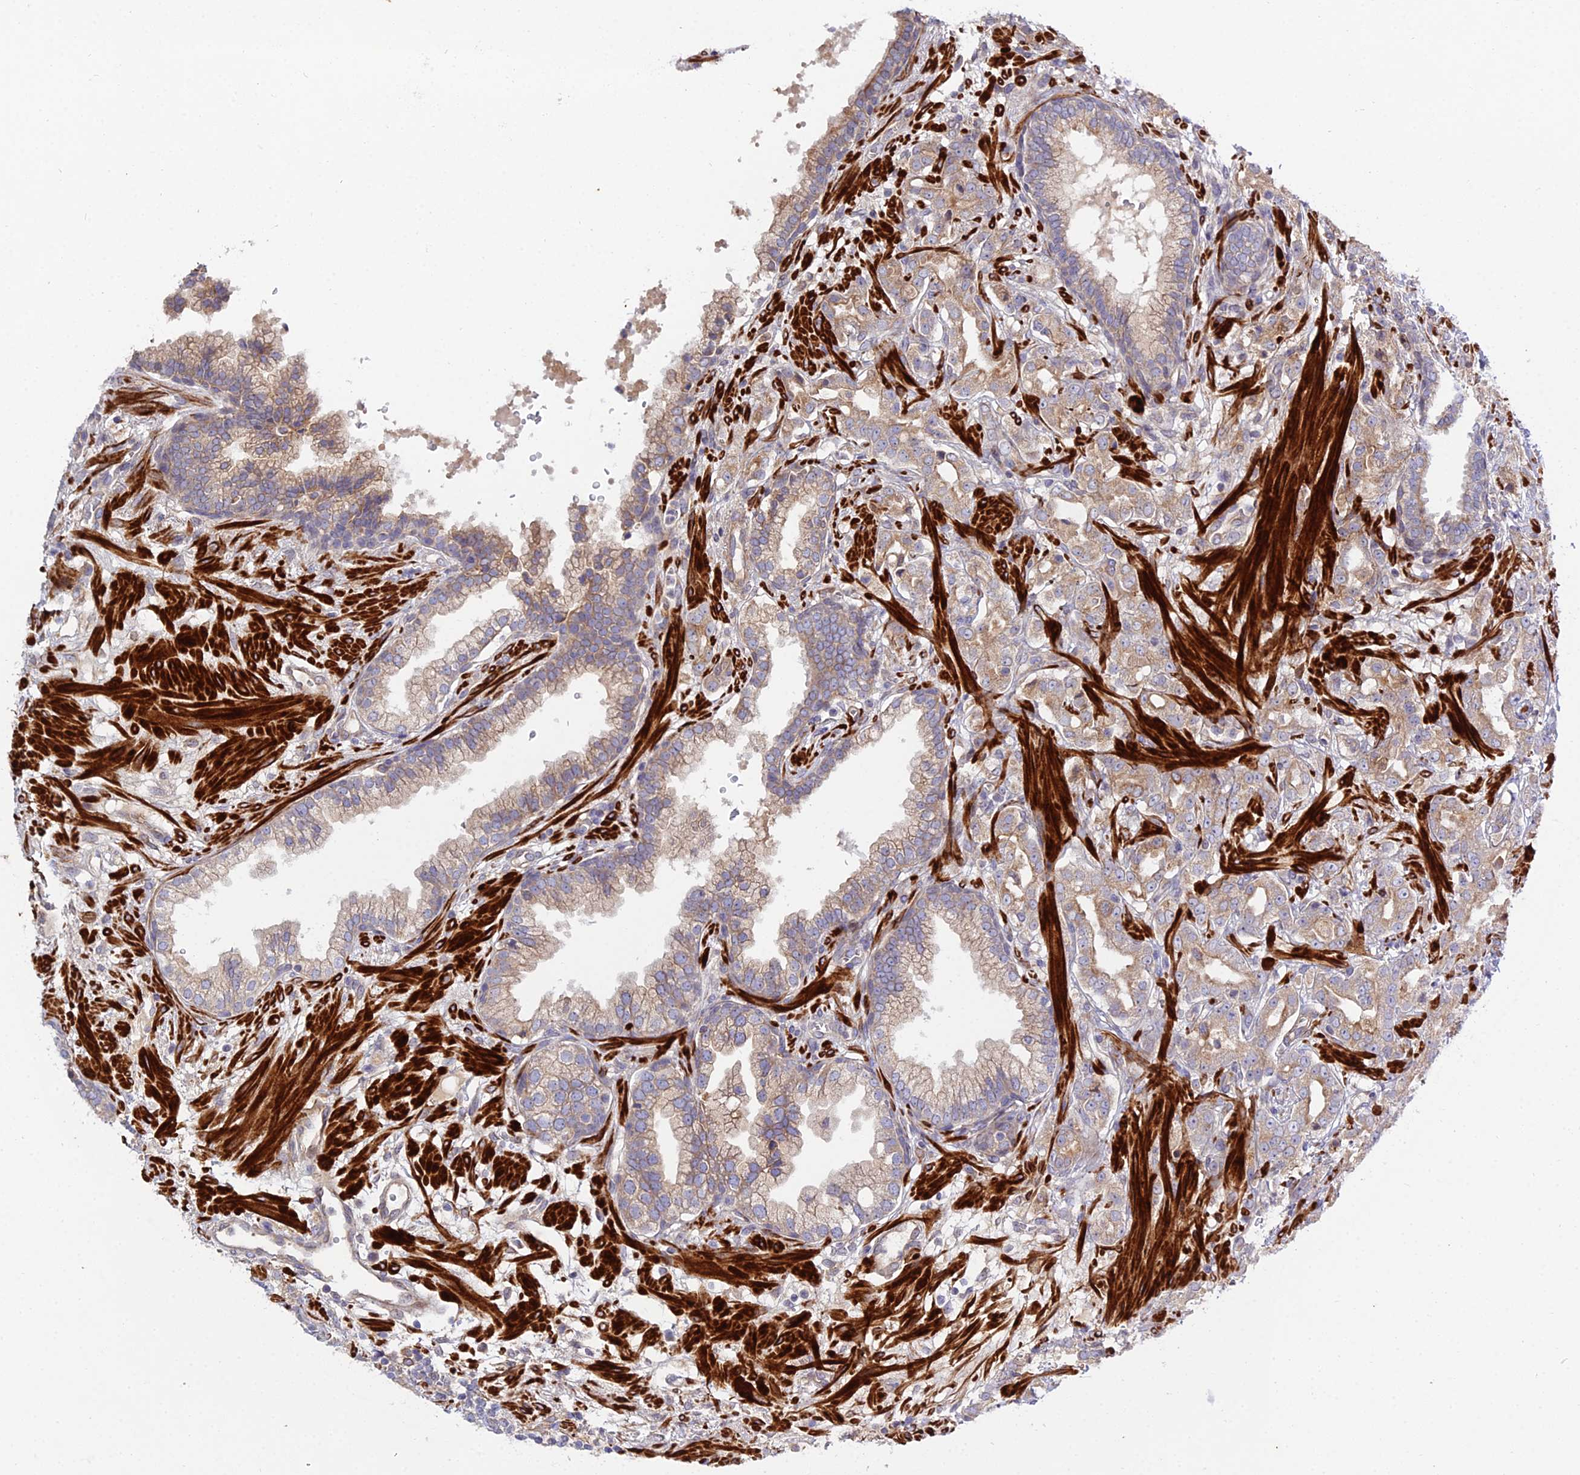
{"staining": {"intensity": "weak", "quantity": ">75%", "location": "cytoplasmic/membranous"}, "tissue": "prostate cancer", "cell_type": "Tumor cells", "image_type": "cancer", "snomed": [{"axis": "morphology", "description": "Adenocarcinoma, High grade"}, {"axis": "topography", "description": "Prostate"}], "caption": "Prostate cancer was stained to show a protein in brown. There is low levels of weak cytoplasmic/membranous positivity in approximately >75% of tumor cells.", "gene": "ARL6IP1", "patient": {"sex": "male", "age": 63}}